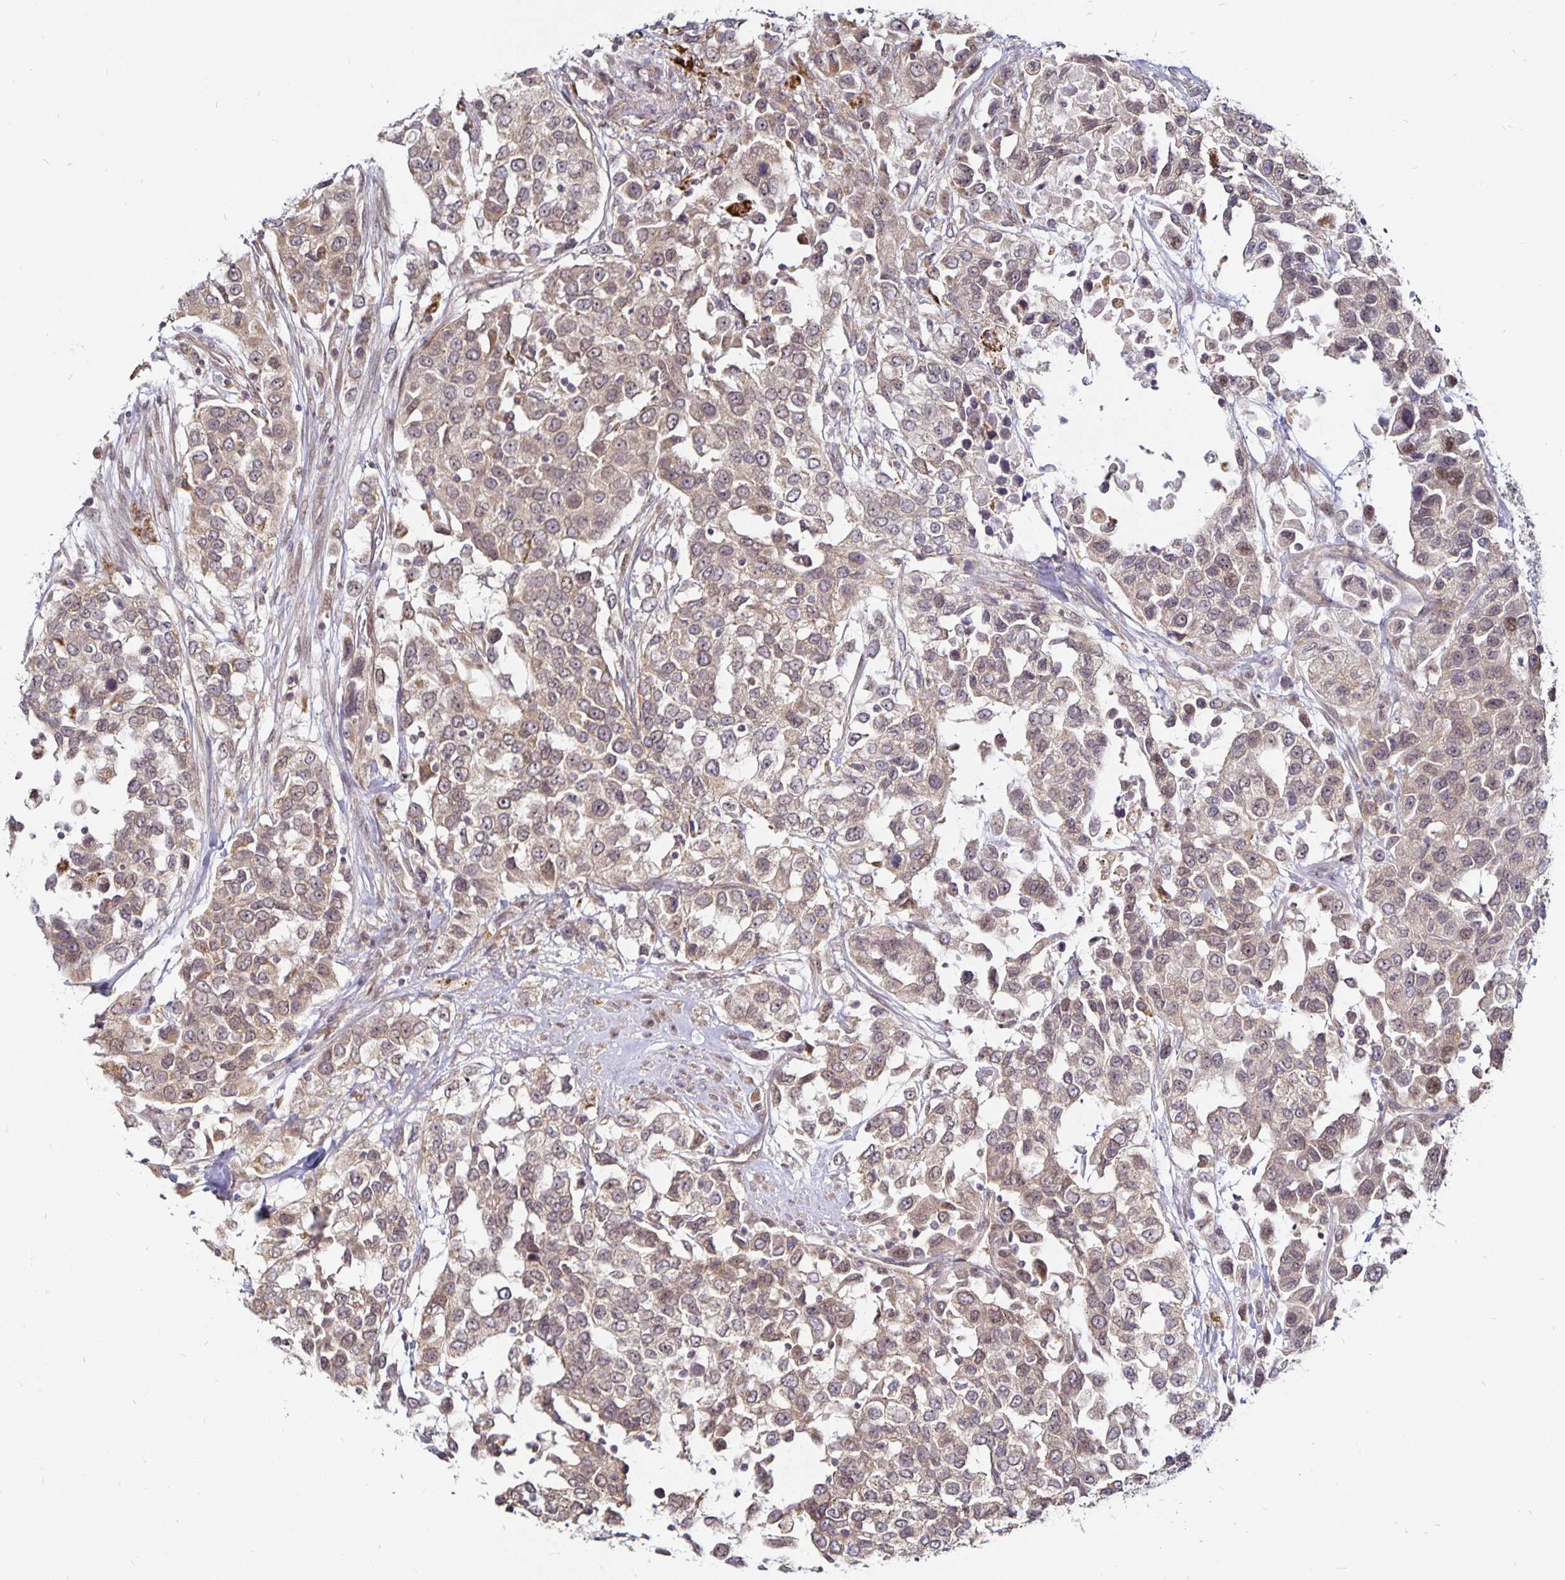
{"staining": {"intensity": "weak", "quantity": ">75%", "location": "cytoplasmic/membranous,nuclear"}, "tissue": "urothelial cancer", "cell_type": "Tumor cells", "image_type": "cancer", "snomed": [{"axis": "morphology", "description": "Urothelial carcinoma, High grade"}, {"axis": "topography", "description": "Urinary bladder"}], "caption": "Urothelial cancer stained with a protein marker exhibits weak staining in tumor cells.", "gene": "CYP27A1", "patient": {"sex": "female", "age": 80}}